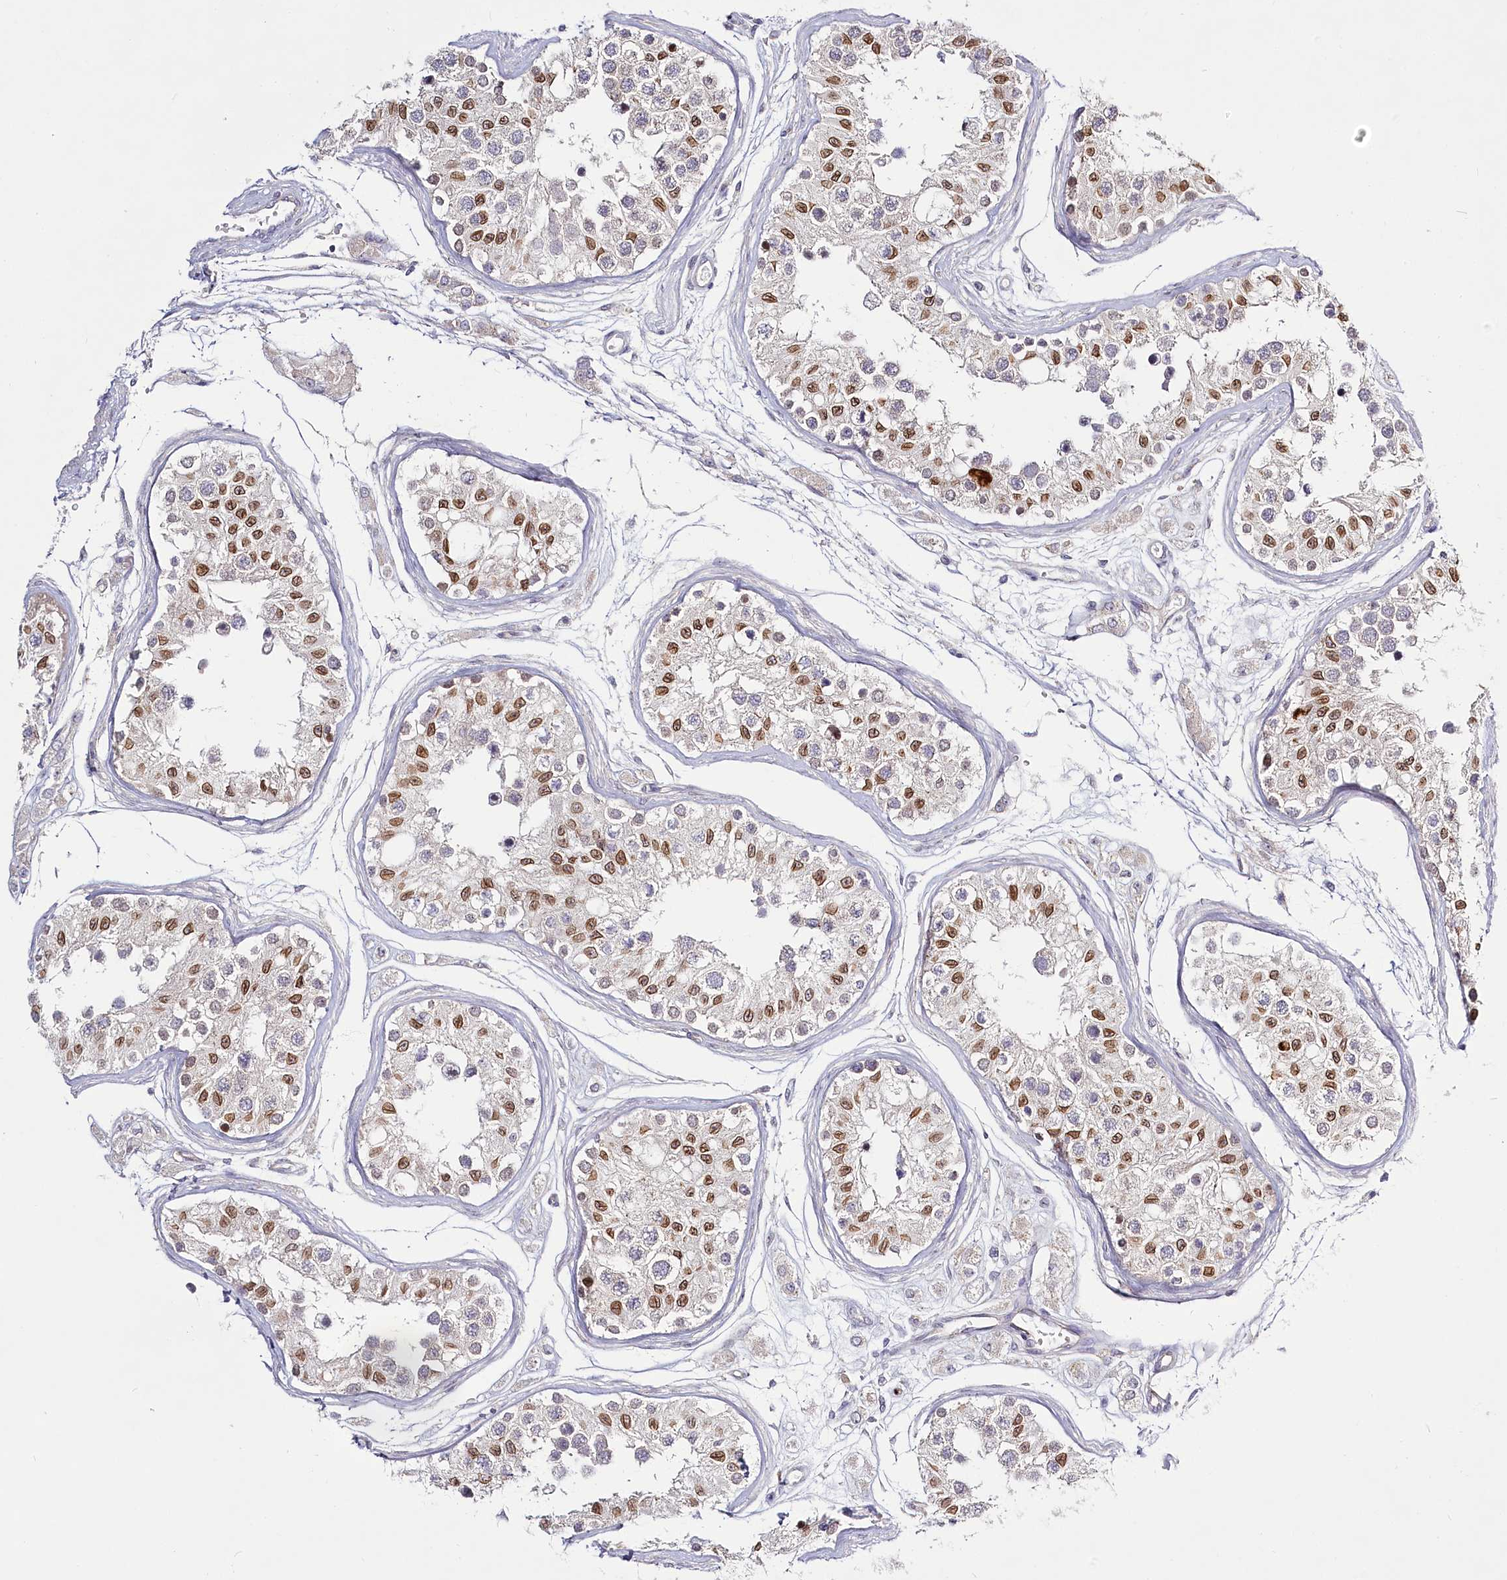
{"staining": {"intensity": "moderate", "quantity": "25%-75%", "location": "cytoplasmic/membranous,nuclear"}, "tissue": "testis", "cell_type": "Cells in seminiferous ducts", "image_type": "normal", "snomed": [{"axis": "morphology", "description": "Normal tissue, NOS"}, {"axis": "morphology", "description": "Adenocarcinoma, metastatic, NOS"}, {"axis": "topography", "description": "Testis"}], "caption": "Immunohistochemical staining of benign testis demonstrates medium levels of moderate cytoplasmic/membranous,nuclear staining in approximately 25%-75% of cells in seminiferous ducts.", "gene": "SPINK13", "patient": {"sex": "male", "age": 26}}